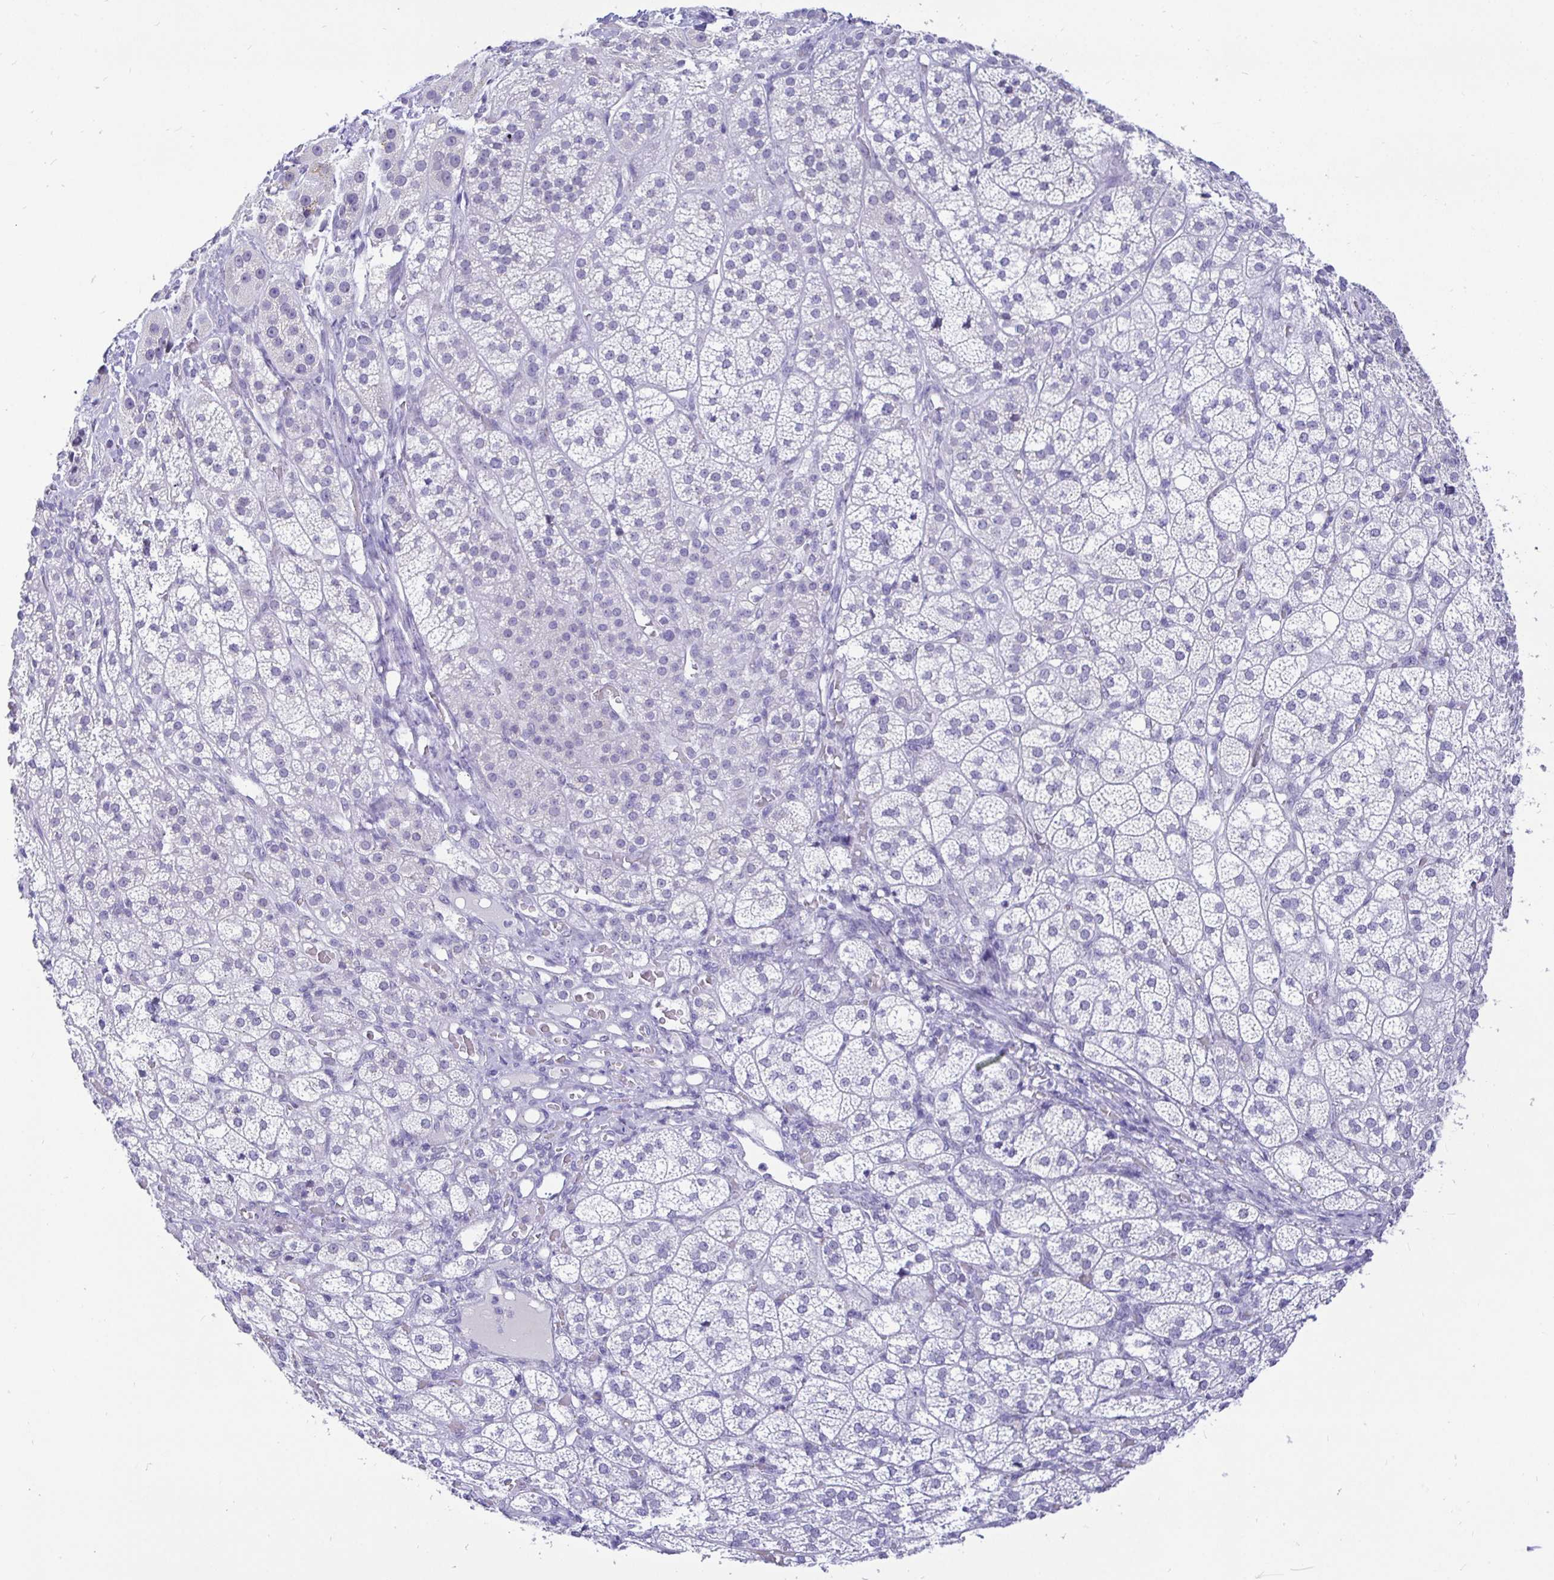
{"staining": {"intensity": "negative", "quantity": "none", "location": "none"}, "tissue": "adrenal gland", "cell_type": "Glandular cells", "image_type": "normal", "snomed": [{"axis": "morphology", "description": "Normal tissue, NOS"}, {"axis": "topography", "description": "Adrenal gland"}], "caption": "Photomicrograph shows no significant protein positivity in glandular cells of benign adrenal gland.", "gene": "EZHIP", "patient": {"sex": "female", "age": 60}}